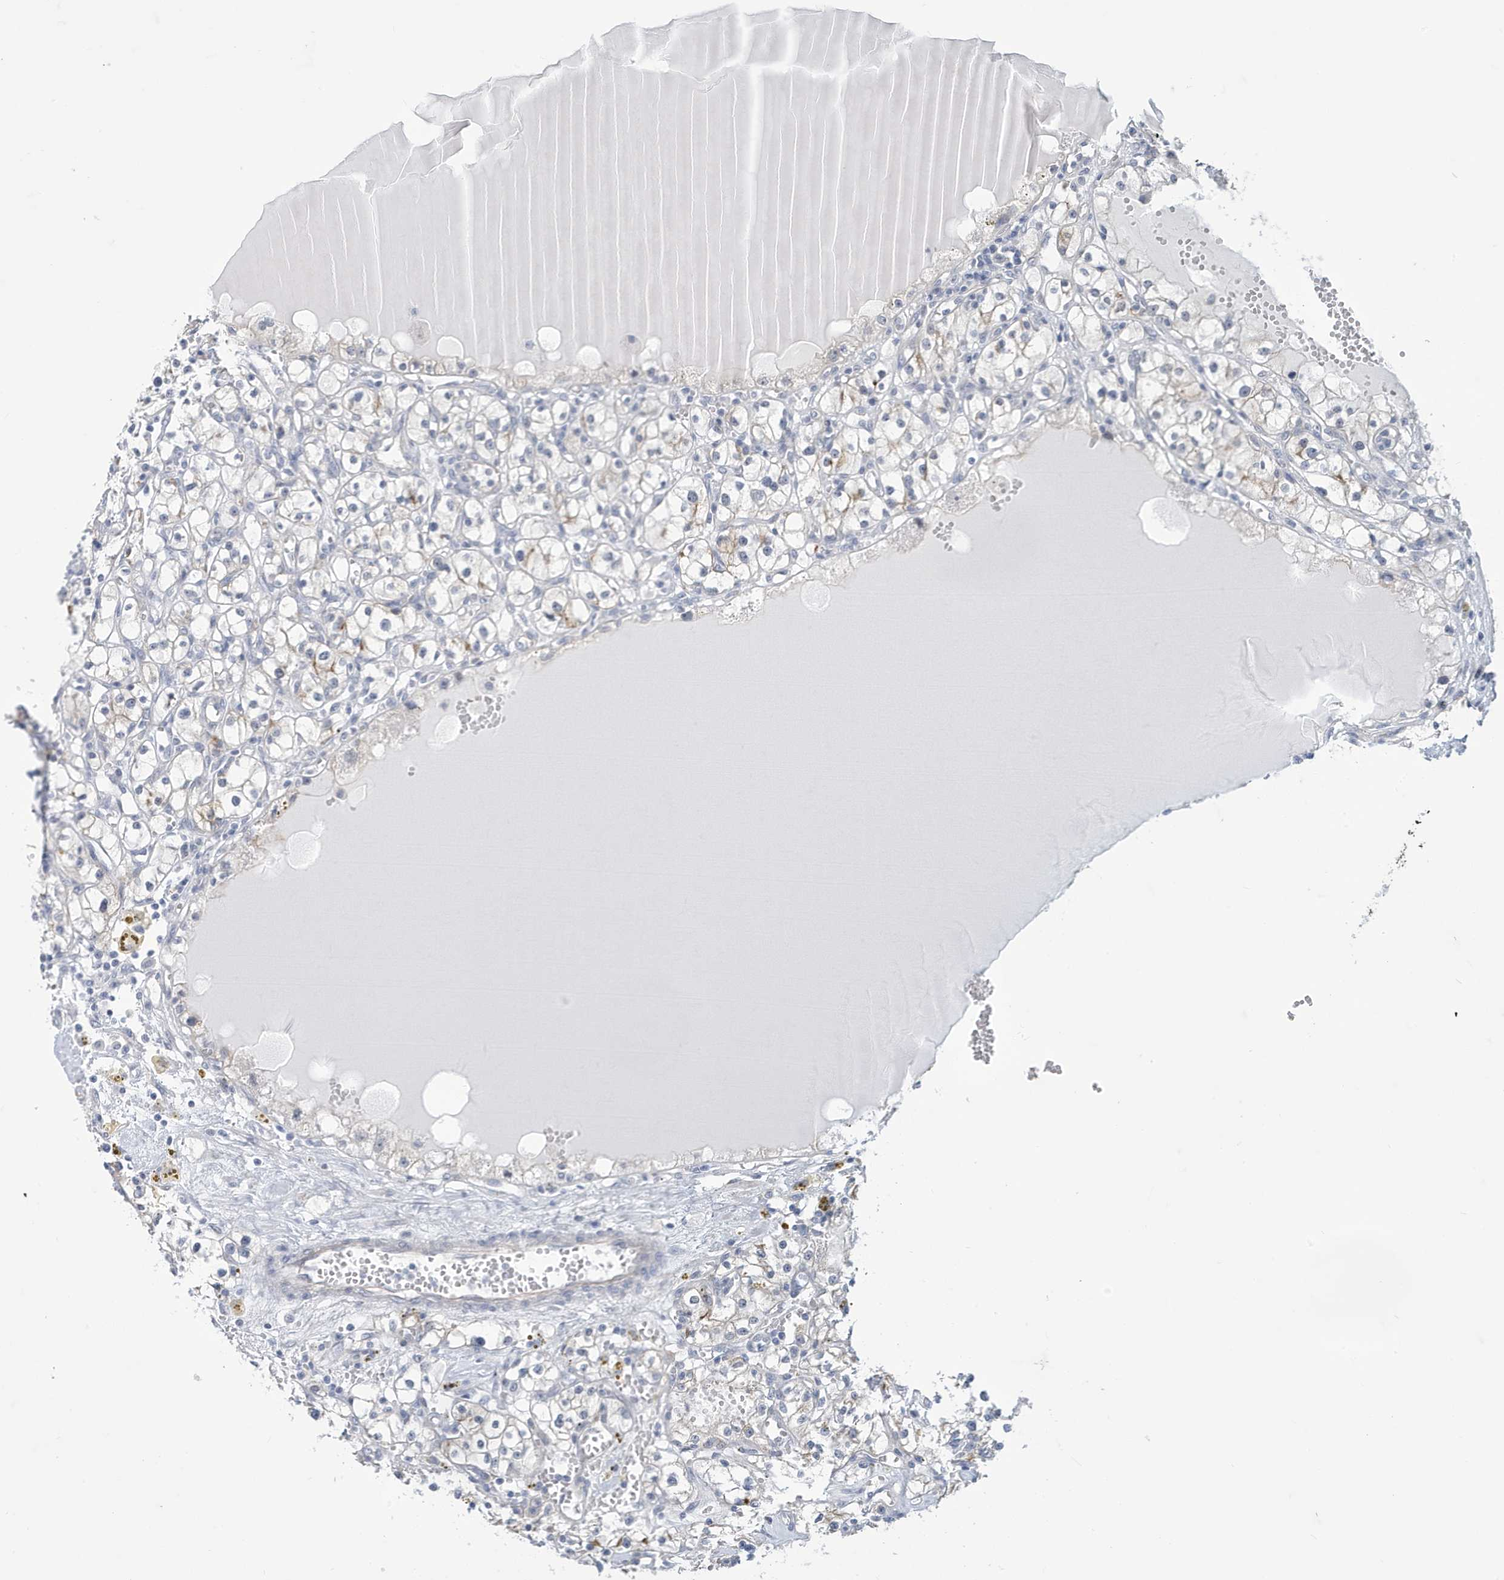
{"staining": {"intensity": "negative", "quantity": "none", "location": "none"}, "tissue": "renal cancer", "cell_type": "Tumor cells", "image_type": "cancer", "snomed": [{"axis": "morphology", "description": "Adenocarcinoma, NOS"}, {"axis": "topography", "description": "Kidney"}], "caption": "High power microscopy image of an immunohistochemistry histopathology image of renal cancer (adenocarcinoma), revealing no significant positivity in tumor cells.", "gene": "ZNF654", "patient": {"sex": "male", "age": 56}}